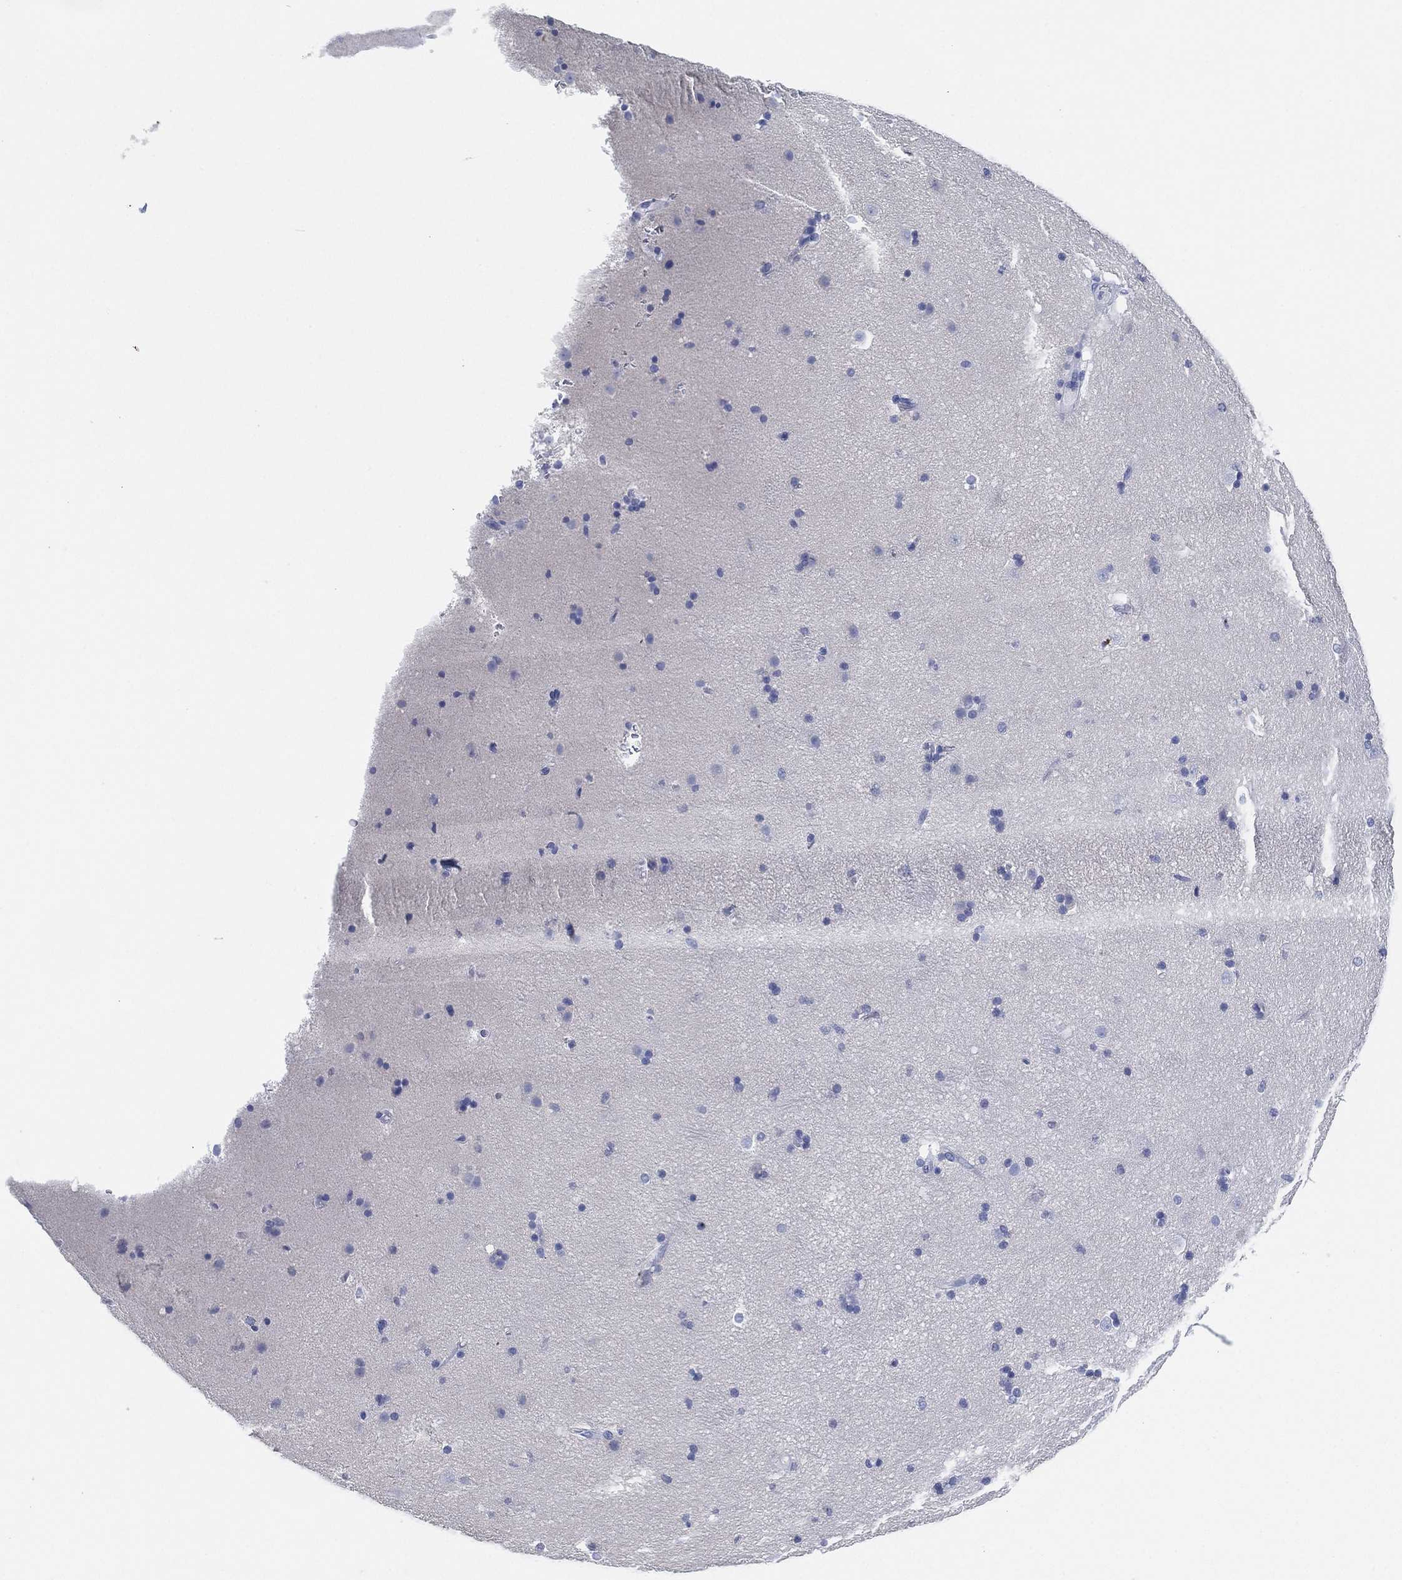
{"staining": {"intensity": "negative", "quantity": "none", "location": "none"}, "tissue": "caudate", "cell_type": "Glial cells", "image_type": "normal", "snomed": [{"axis": "morphology", "description": "Normal tissue, NOS"}, {"axis": "topography", "description": "Lateral ventricle wall"}], "caption": "Immunohistochemistry micrograph of benign caudate stained for a protein (brown), which shows no expression in glial cells. Brightfield microscopy of immunohistochemistry stained with DAB (3,3'-diaminobenzidine) (brown) and hematoxylin (blue), captured at high magnification.", "gene": "SLC9C2", "patient": {"sex": "male", "age": 51}}